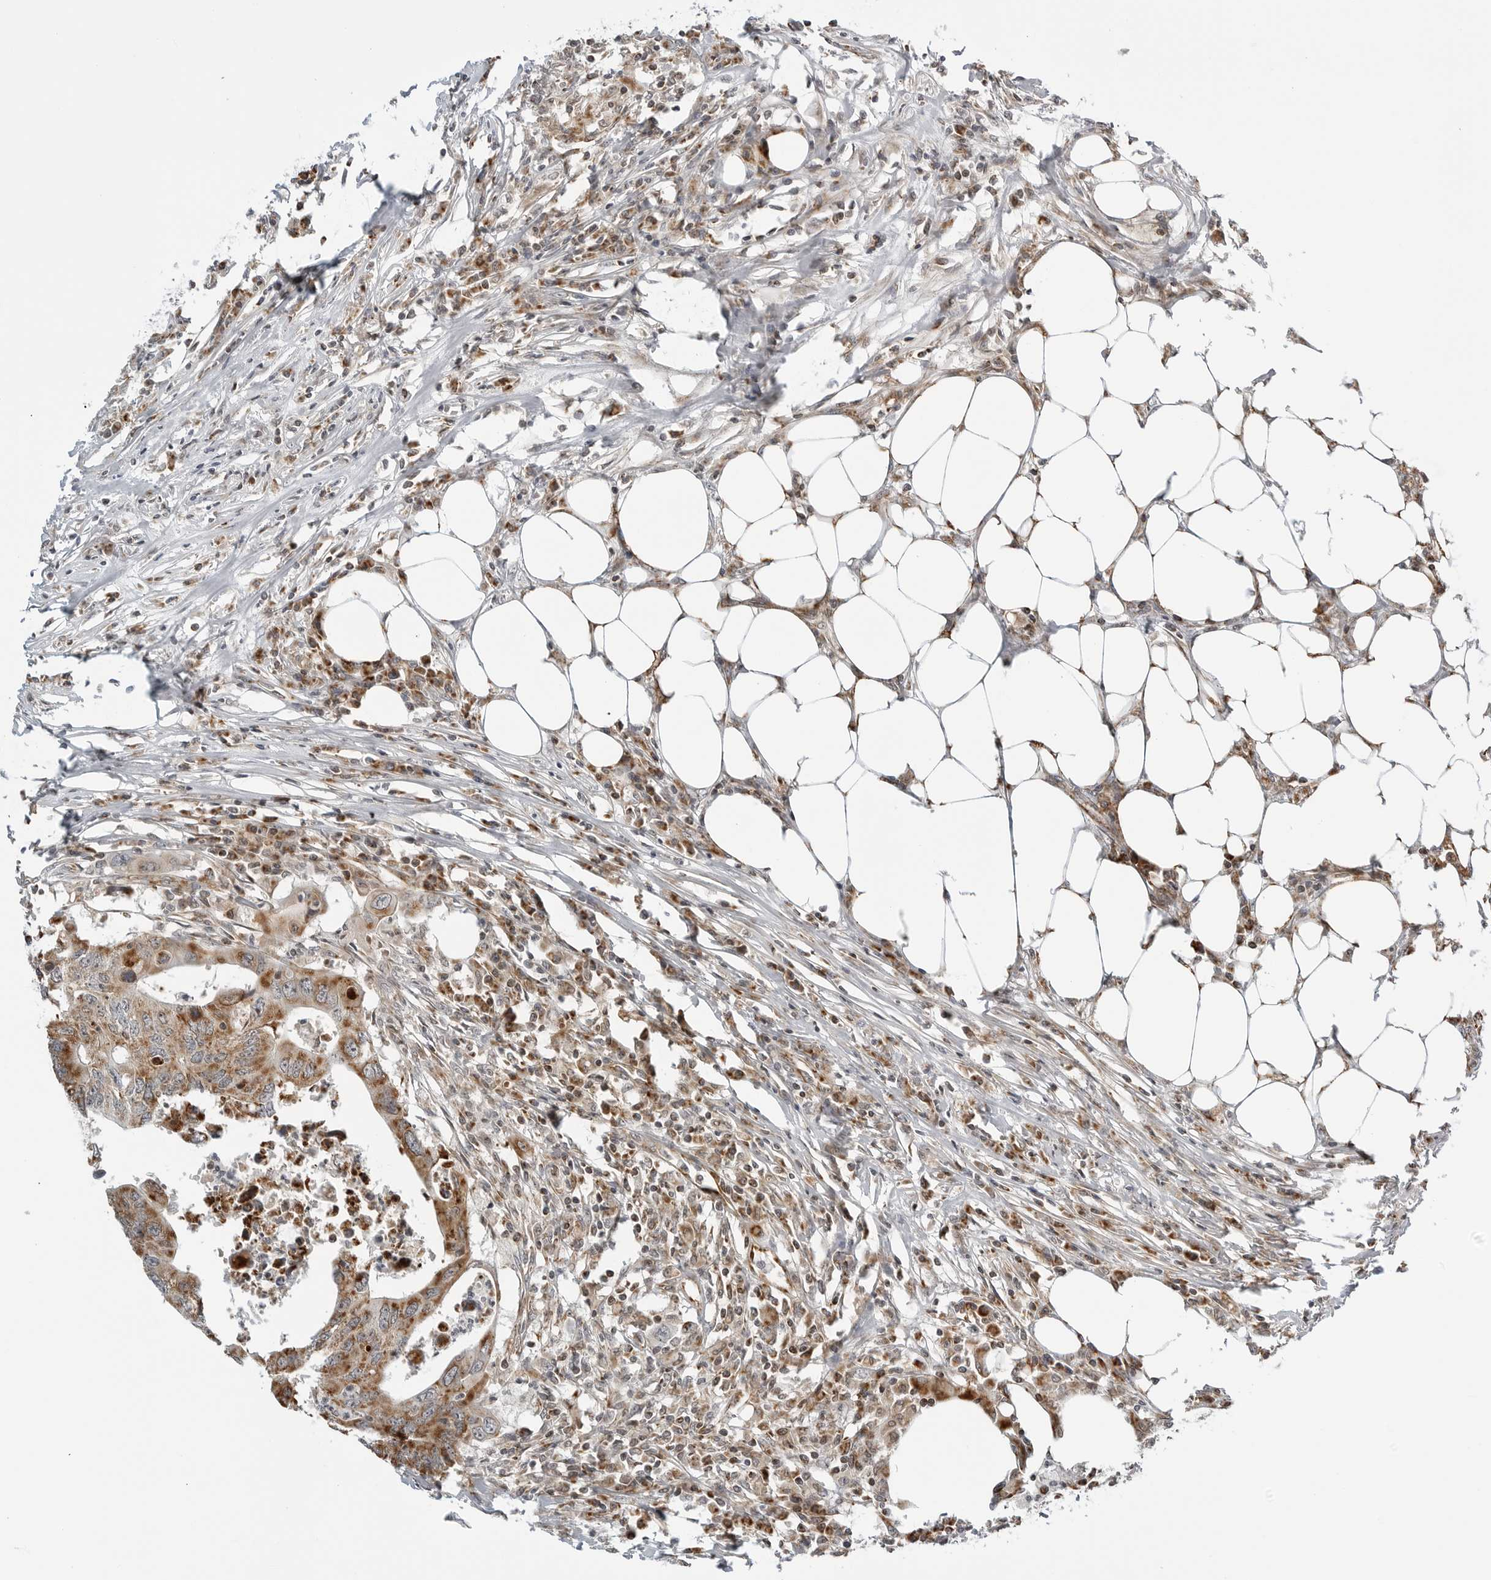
{"staining": {"intensity": "moderate", "quantity": ">75%", "location": "cytoplasmic/membranous"}, "tissue": "colorectal cancer", "cell_type": "Tumor cells", "image_type": "cancer", "snomed": [{"axis": "morphology", "description": "Adenocarcinoma, NOS"}, {"axis": "topography", "description": "Colon"}], "caption": "High-magnification brightfield microscopy of colorectal adenocarcinoma stained with DAB (3,3'-diaminobenzidine) (brown) and counterstained with hematoxylin (blue). tumor cells exhibit moderate cytoplasmic/membranous positivity is seen in about>75% of cells.", "gene": "PEX2", "patient": {"sex": "male", "age": 71}}